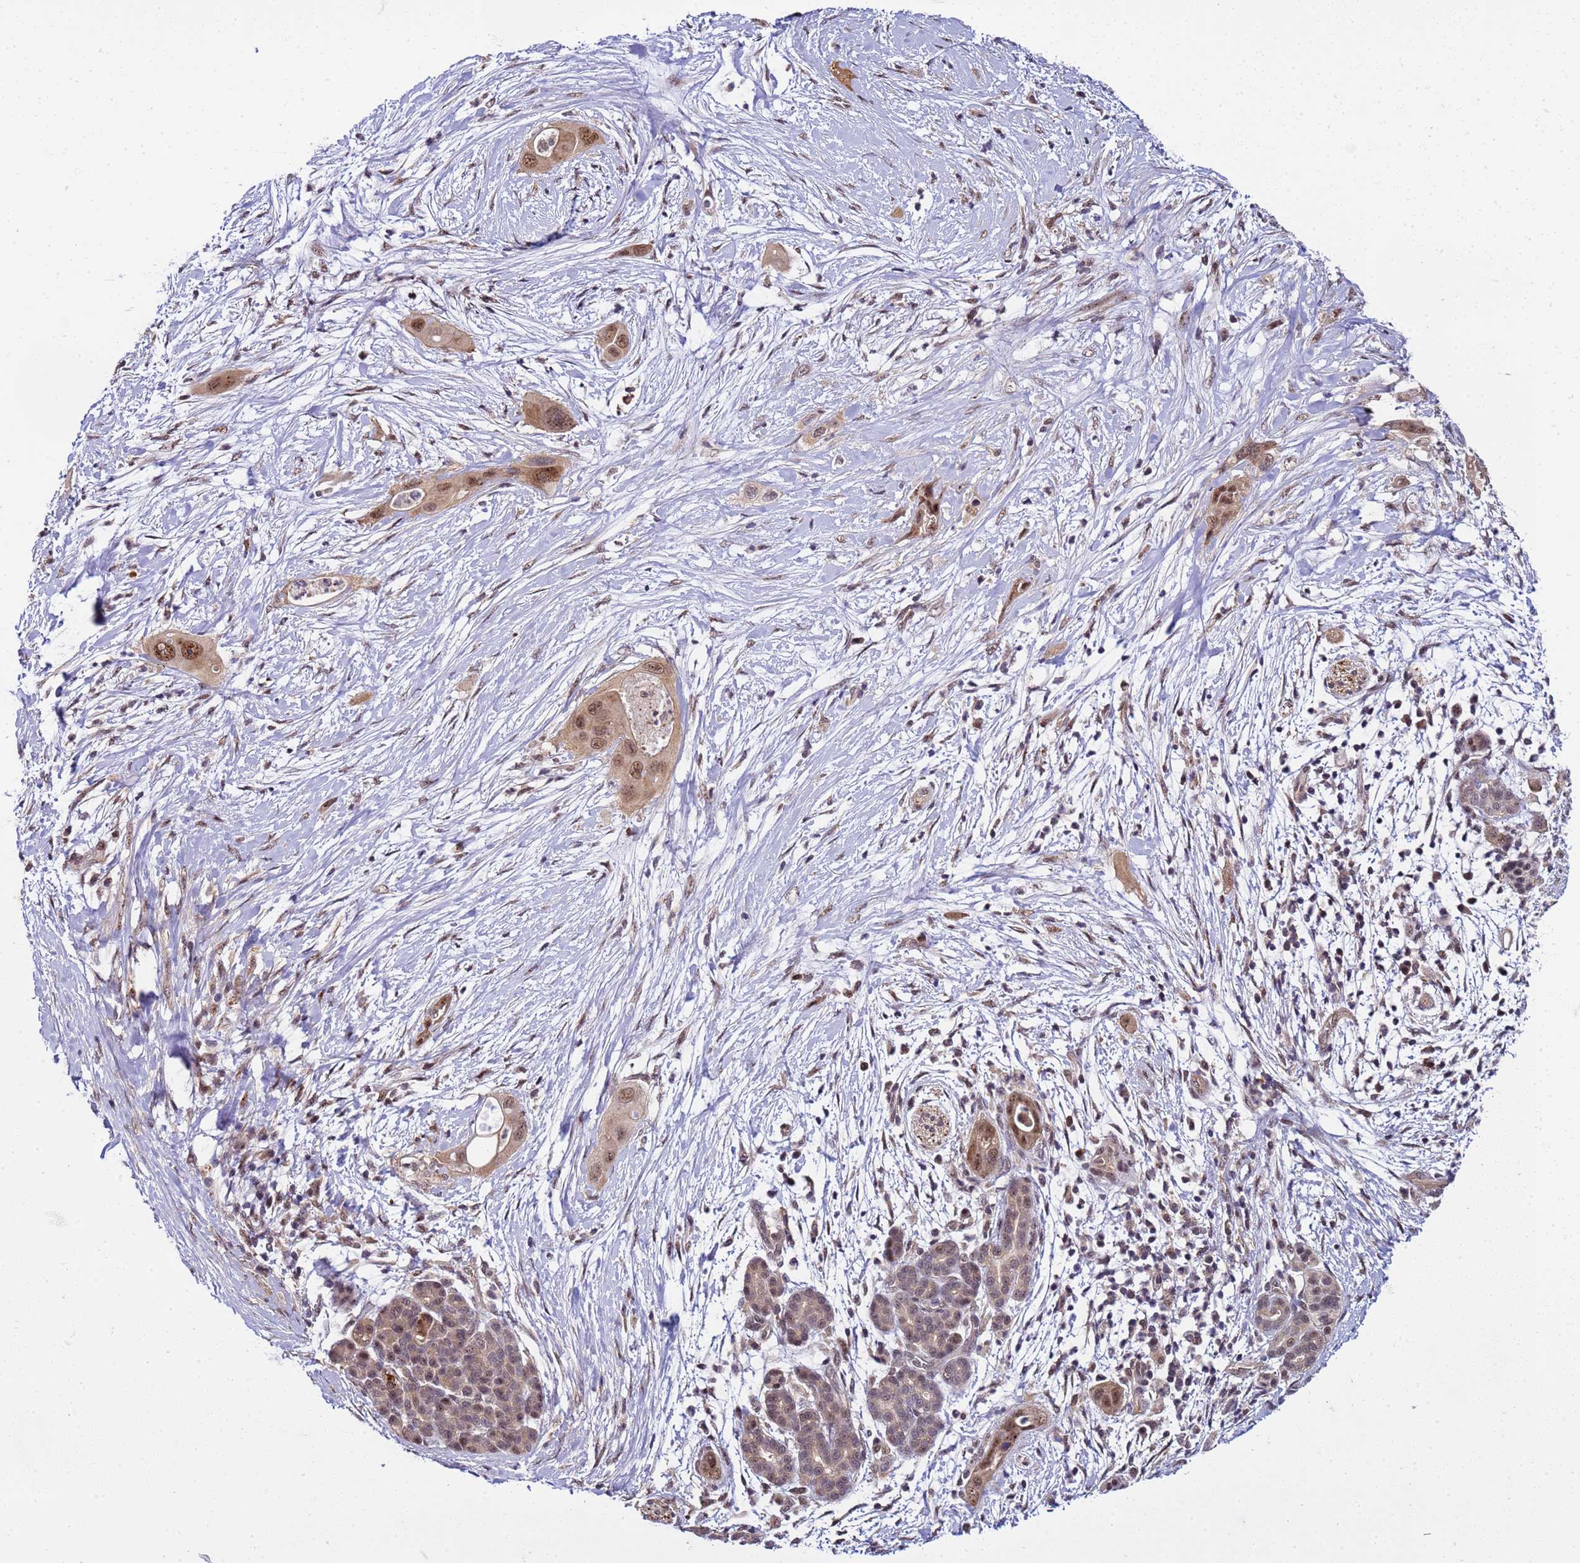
{"staining": {"intensity": "moderate", "quantity": ">75%", "location": "nuclear"}, "tissue": "pancreatic cancer", "cell_type": "Tumor cells", "image_type": "cancer", "snomed": [{"axis": "morphology", "description": "Adenocarcinoma, NOS"}, {"axis": "topography", "description": "Pancreas"}], "caption": "Pancreatic cancer (adenocarcinoma) stained with IHC shows moderate nuclear expression in approximately >75% of tumor cells. (DAB (3,3'-diaminobenzidine) IHC, brown staining for protein, blue staining for nuclei).", "gene": "GEN1", "patient": {"sex": "male", "age": 59}}